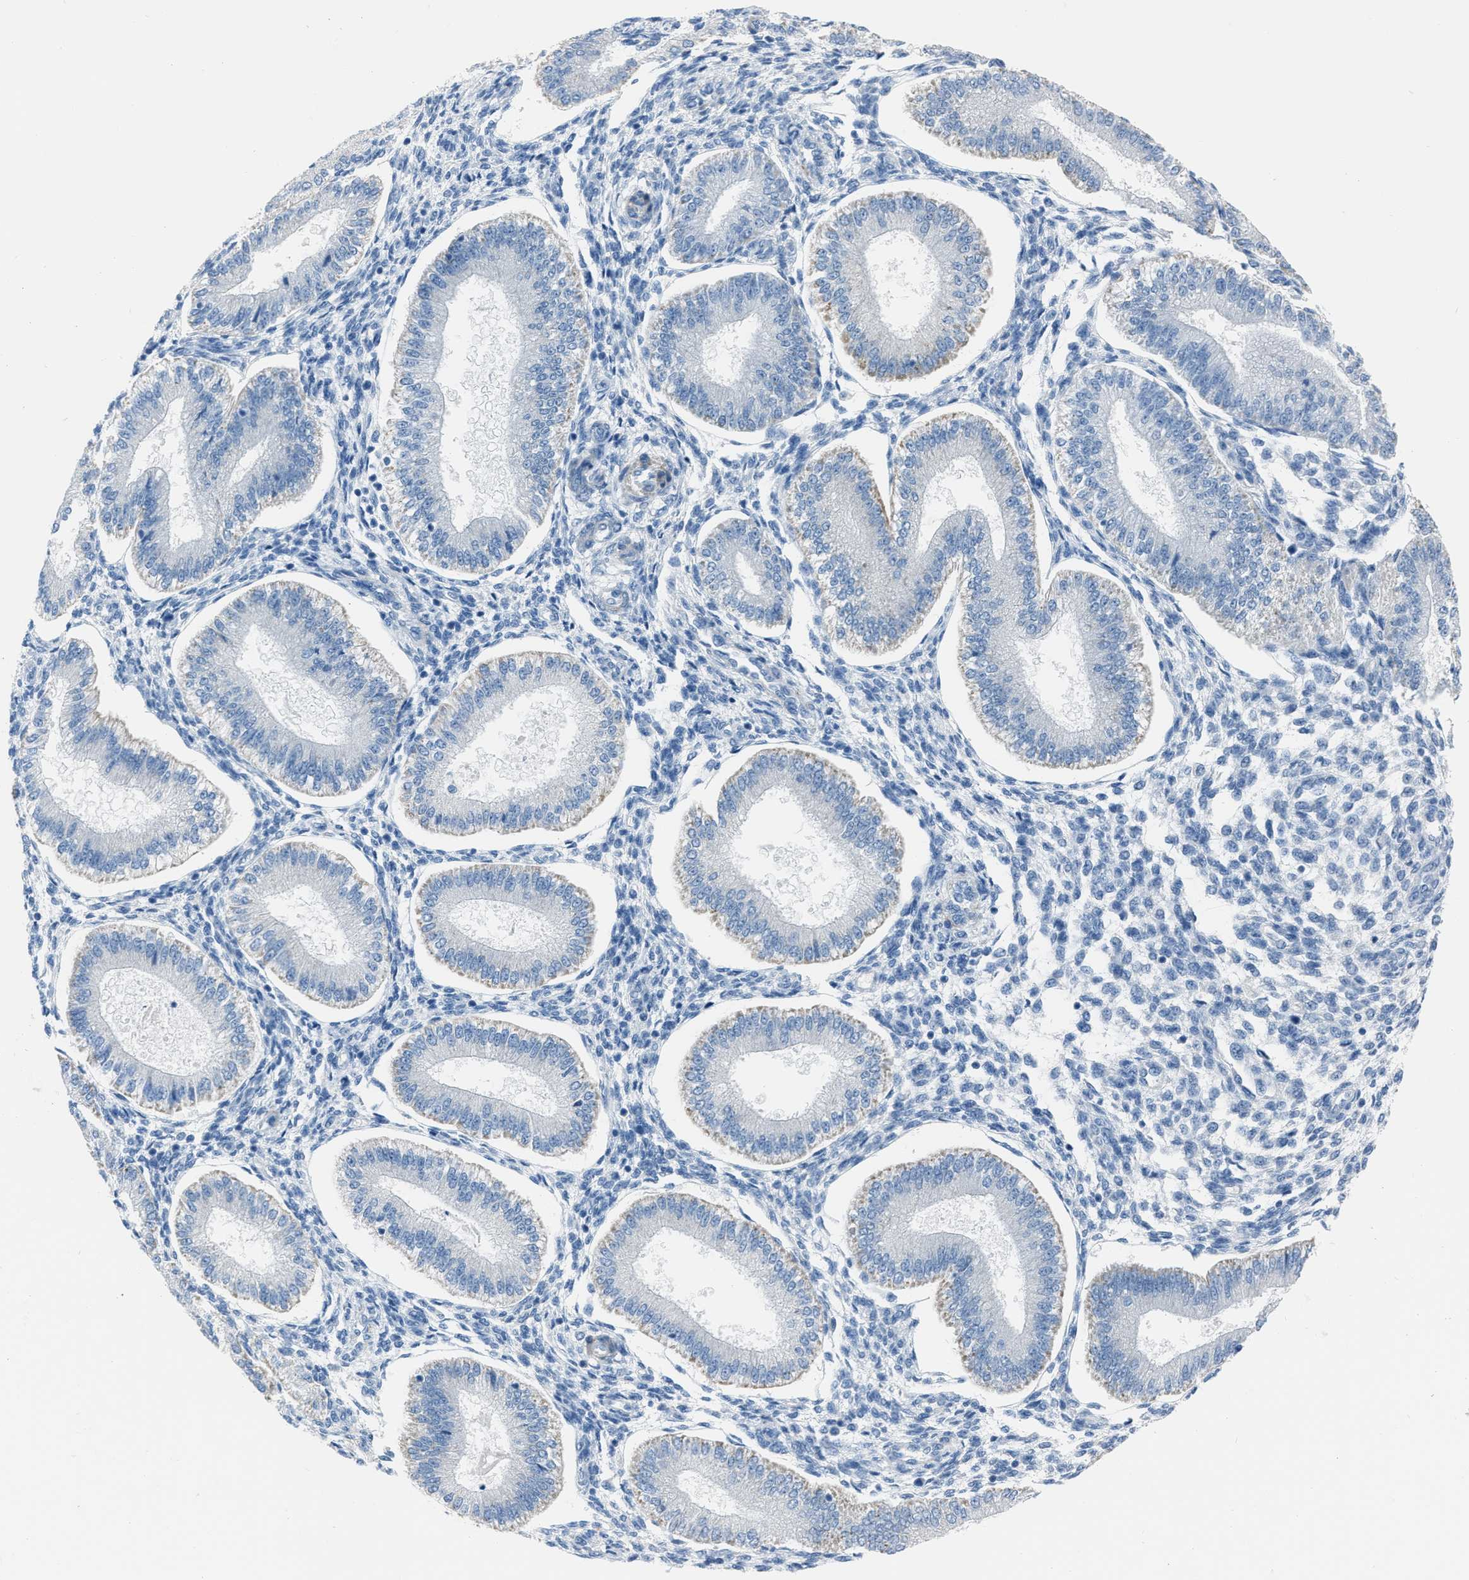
{"staining": {"intensity": "negative", "quantity": "none", "location": "none"}, "tissue": "endometrium", "cell_type": "Cells in endometrial stroma", "image_type": "normal", "snomed": [{"axis": "morphology", "description": "Normal tissue, NOS"}, {"axis": "topography", "description": "Endometrium"}], "caption": "Protein analysis of normal endometrium reveals no significant positivity in cells in endometrial stroma. (Brightfield microscopy of DAB IHC at high magnification).", "gene": "SPATC1L", "patient": {"sex": "female", "age": 39}}